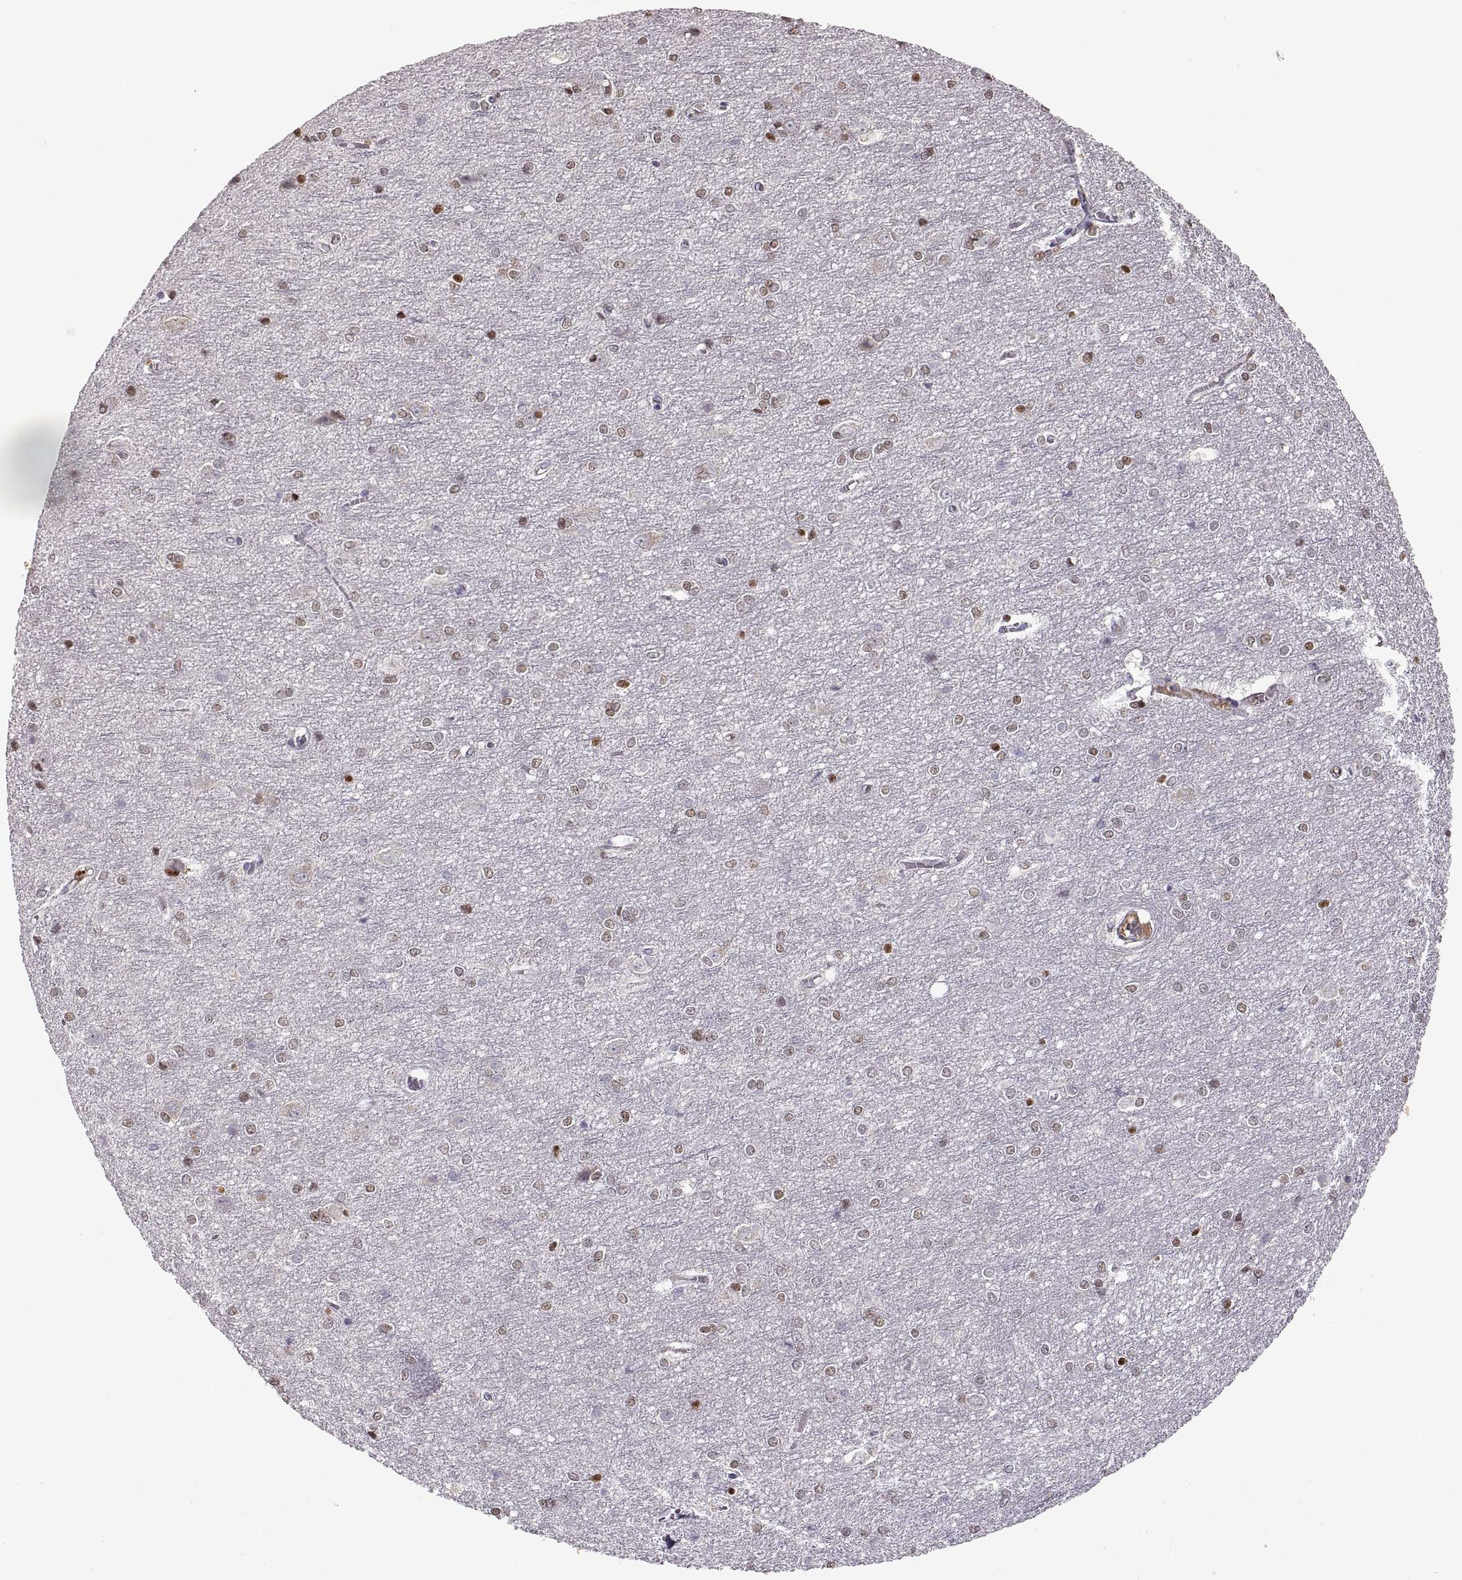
{"staining": {"intensity": "negative", "quantity": "none", "location": "none"}, "tissue": "cerebral cortex", "cell_type": "Endothelial cells", "image_type": "normal", "snomed": [{"axis": "morphology", "description": "Normal tissue, NOS"}, {"axis": "topography", "description": "Cerebral cortex"}], "caption": "The image displays no staining of endothelial cells in benign cerebral cortex. The staining was performed using DAB (3,3'-diaminobenzidine) to visualize the protein expression in brown, while the nuclei were stained in blue with hematoxylin (Magnification: 20x).", "gene": "ADAM11", "patient": {"sex": "male", "age": 37}}